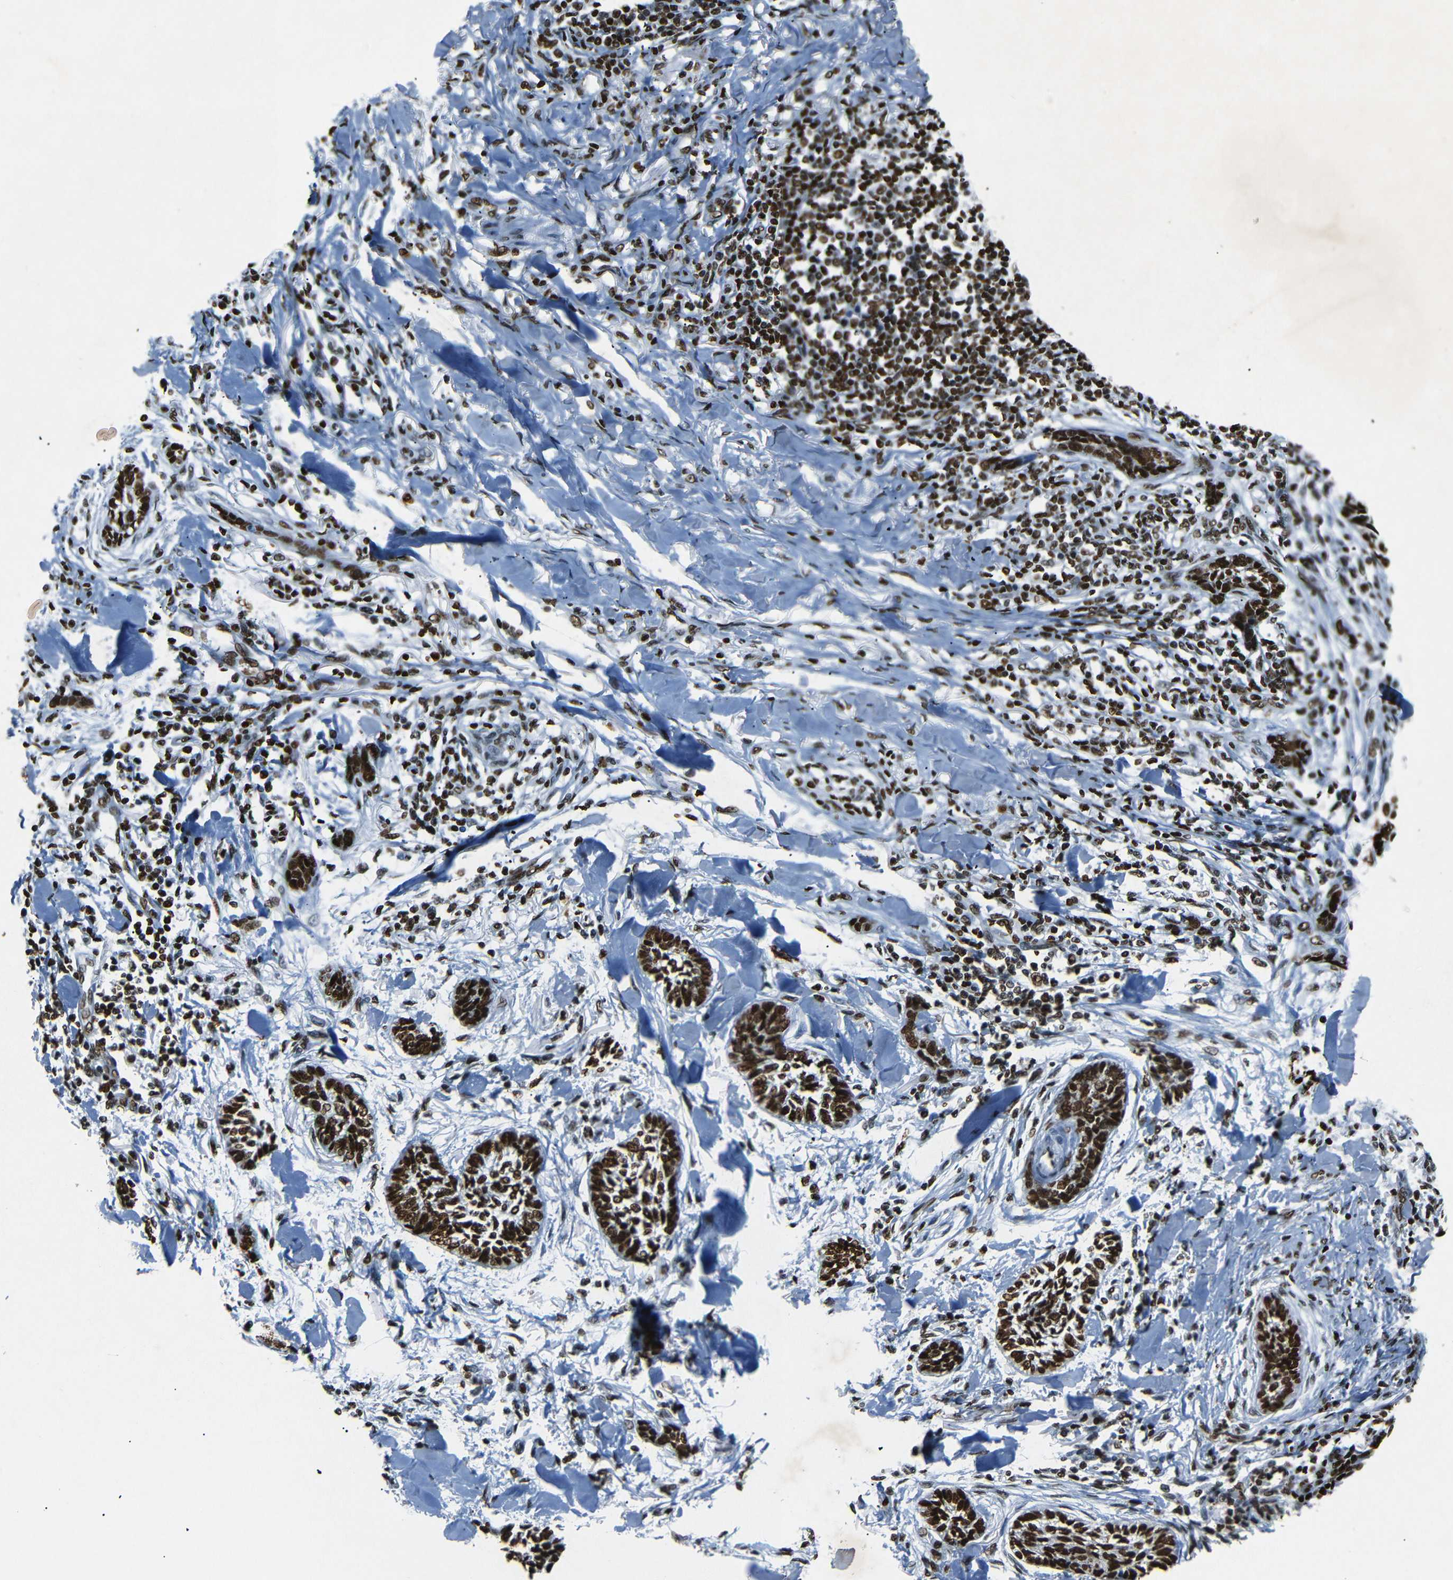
{"staining": {"intensity": "strong", "quantity": ">75%", "location": "nuclear"}, "tissue": "skin cancer", "cell_type": "Tumor cells", "image_type": "cancer", "snomed": [{"axis": "morphology", "description": "Papilloma, NOS"}, {"axis": "morphology", "description": "Basal cell carcinoma"}, {"axis": "topography", "description": "Skin"}], "caption": "The photomicrograph displays a brown stain indicating the presence of a protein in the nuclear of tumor cells in papilloma (skin). (DAB (3,3'-diaminobenzidine) IHC, brown staining for protein, blue staining for nuclei).", "gene": "HMGN1", "patient": {"sex": "male", "age": 87}}